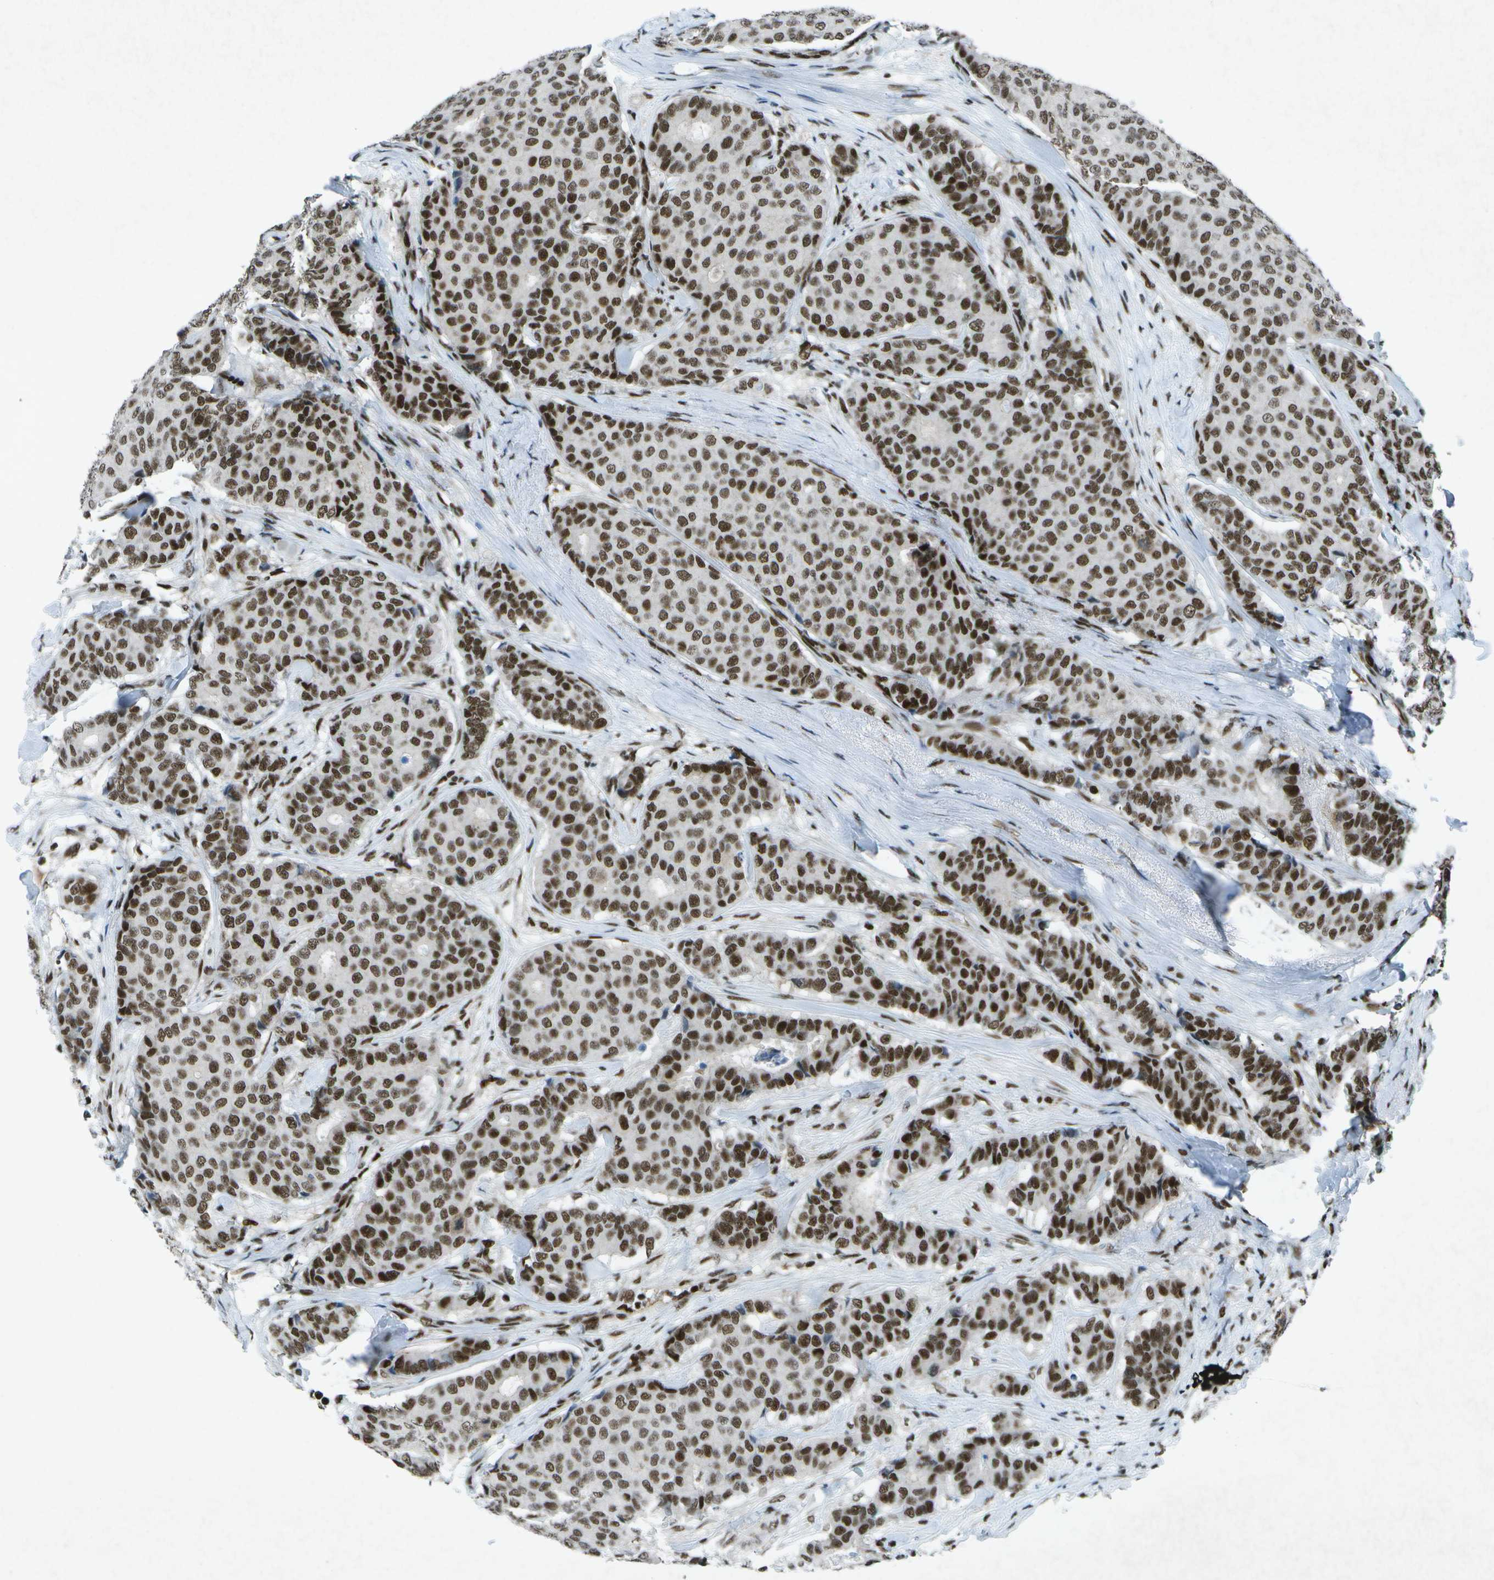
{"staining": {"intensity": "strong", "quantity": ">75%", "location": "nuclear"}, "tissue": "breast cancer", "cell_type": "Tumor cells", "image_type": "cancer", "snomed": [{"axis": "morphology", "description": "Duct carcinoma"}, {"axis": "topography", "description": "Breast"}], "caption": "There is high levels of strong nuclear staining in tumor cells of intraductal carcinoma (breast), as demonstrated by immunohistochemical staining (brown color).", "gene": "MTA2", "patient": {"sex": "female", "age": 75}}